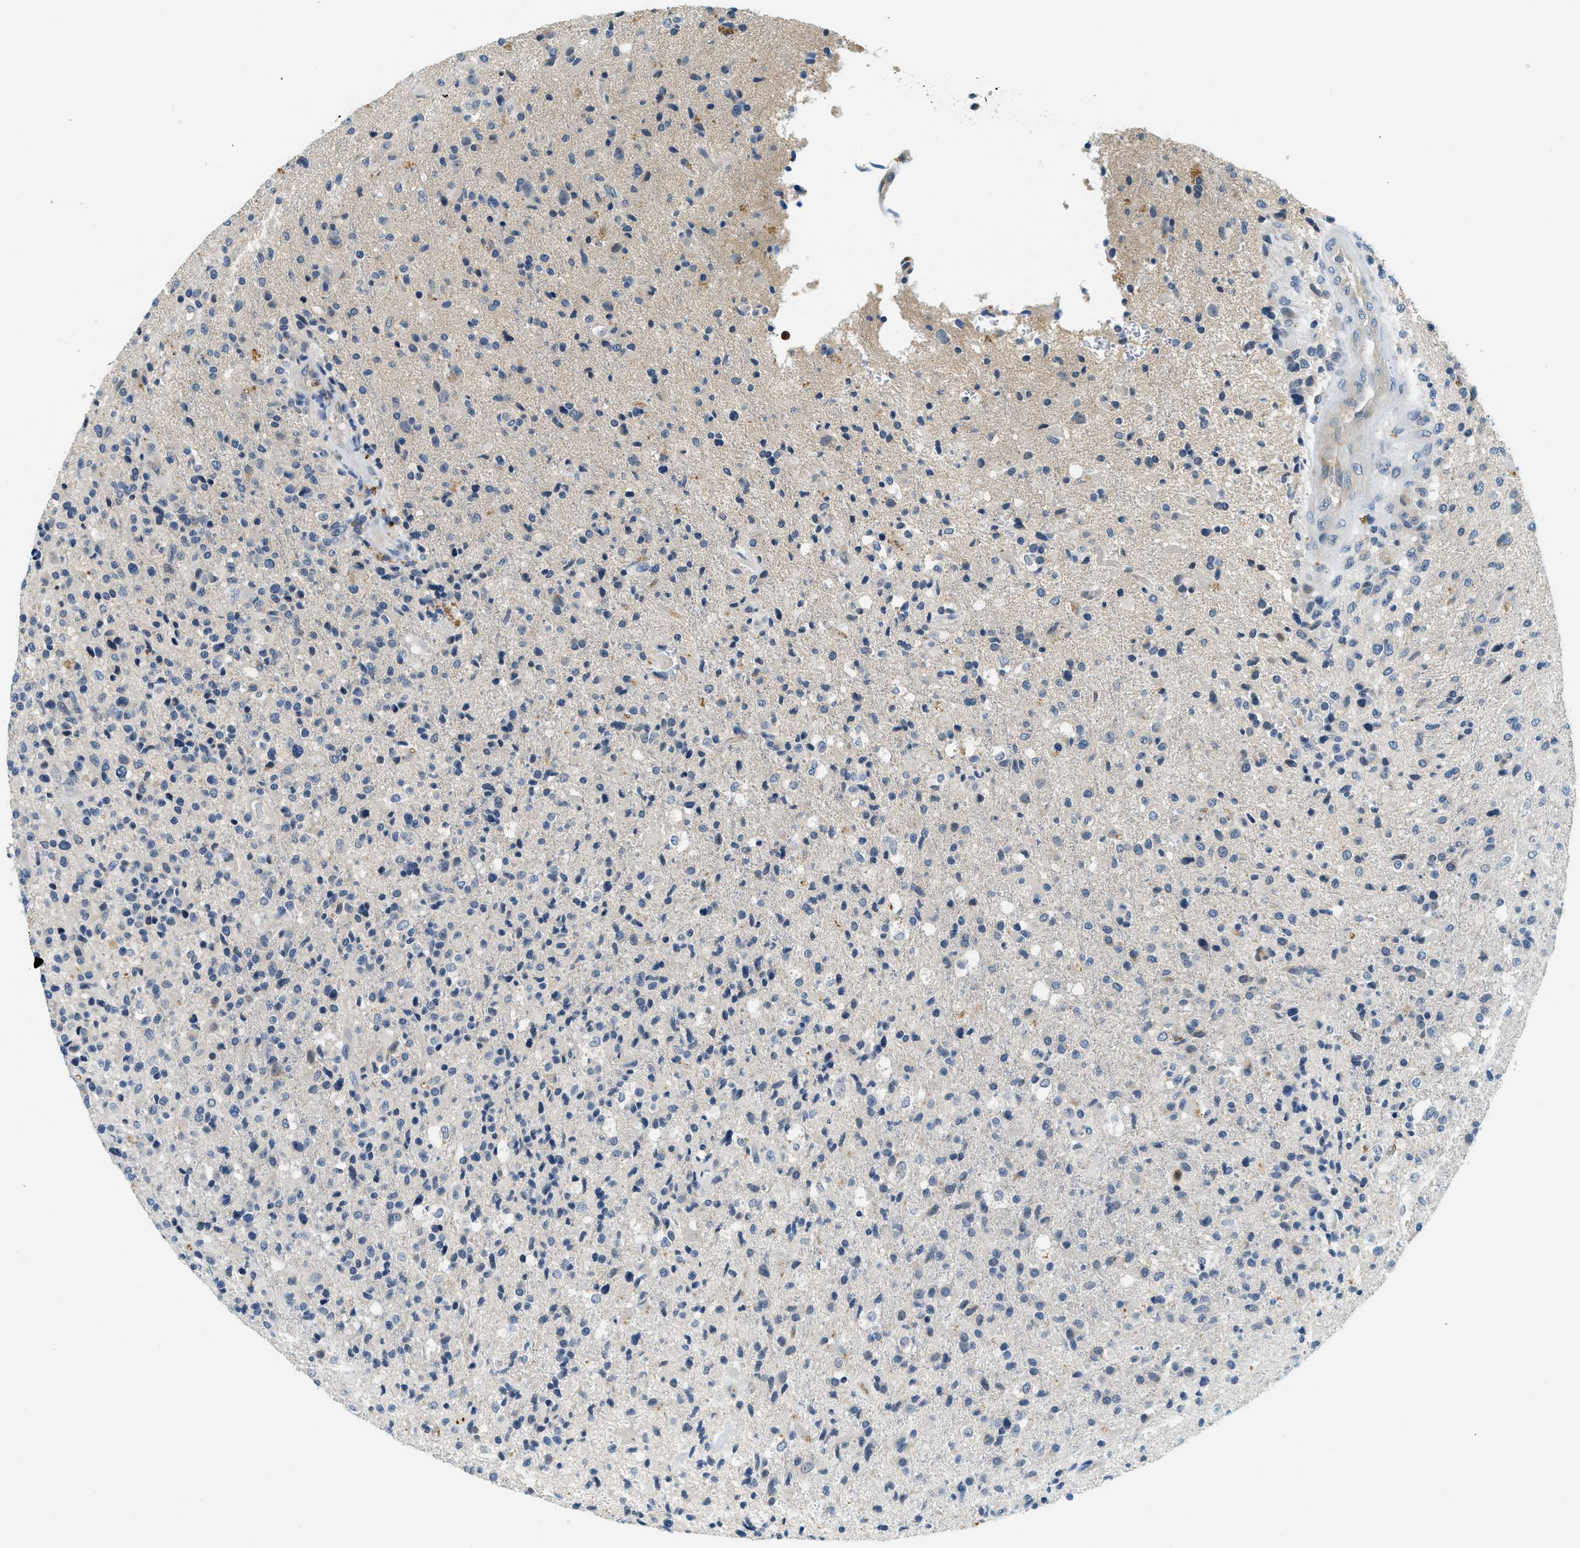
{"staining": {"intensity": "negative", "quantity": "none", "location": "none"}, "tissue": "glioma", "cell_type": "Tumor cells", "image_type": "cancer", "snomed": [{"axis": "morphology", "description": "Glioma, malignant, High grade"}, {"axis": "topography", "description": "Brain"}], "caption": "Photomicrograph shows no protein positivity in tumor cells of malignant glioma (high-grade) tissue.", "gene": "RASGRP2", "patient": {"sex": "male", "age": 72}}